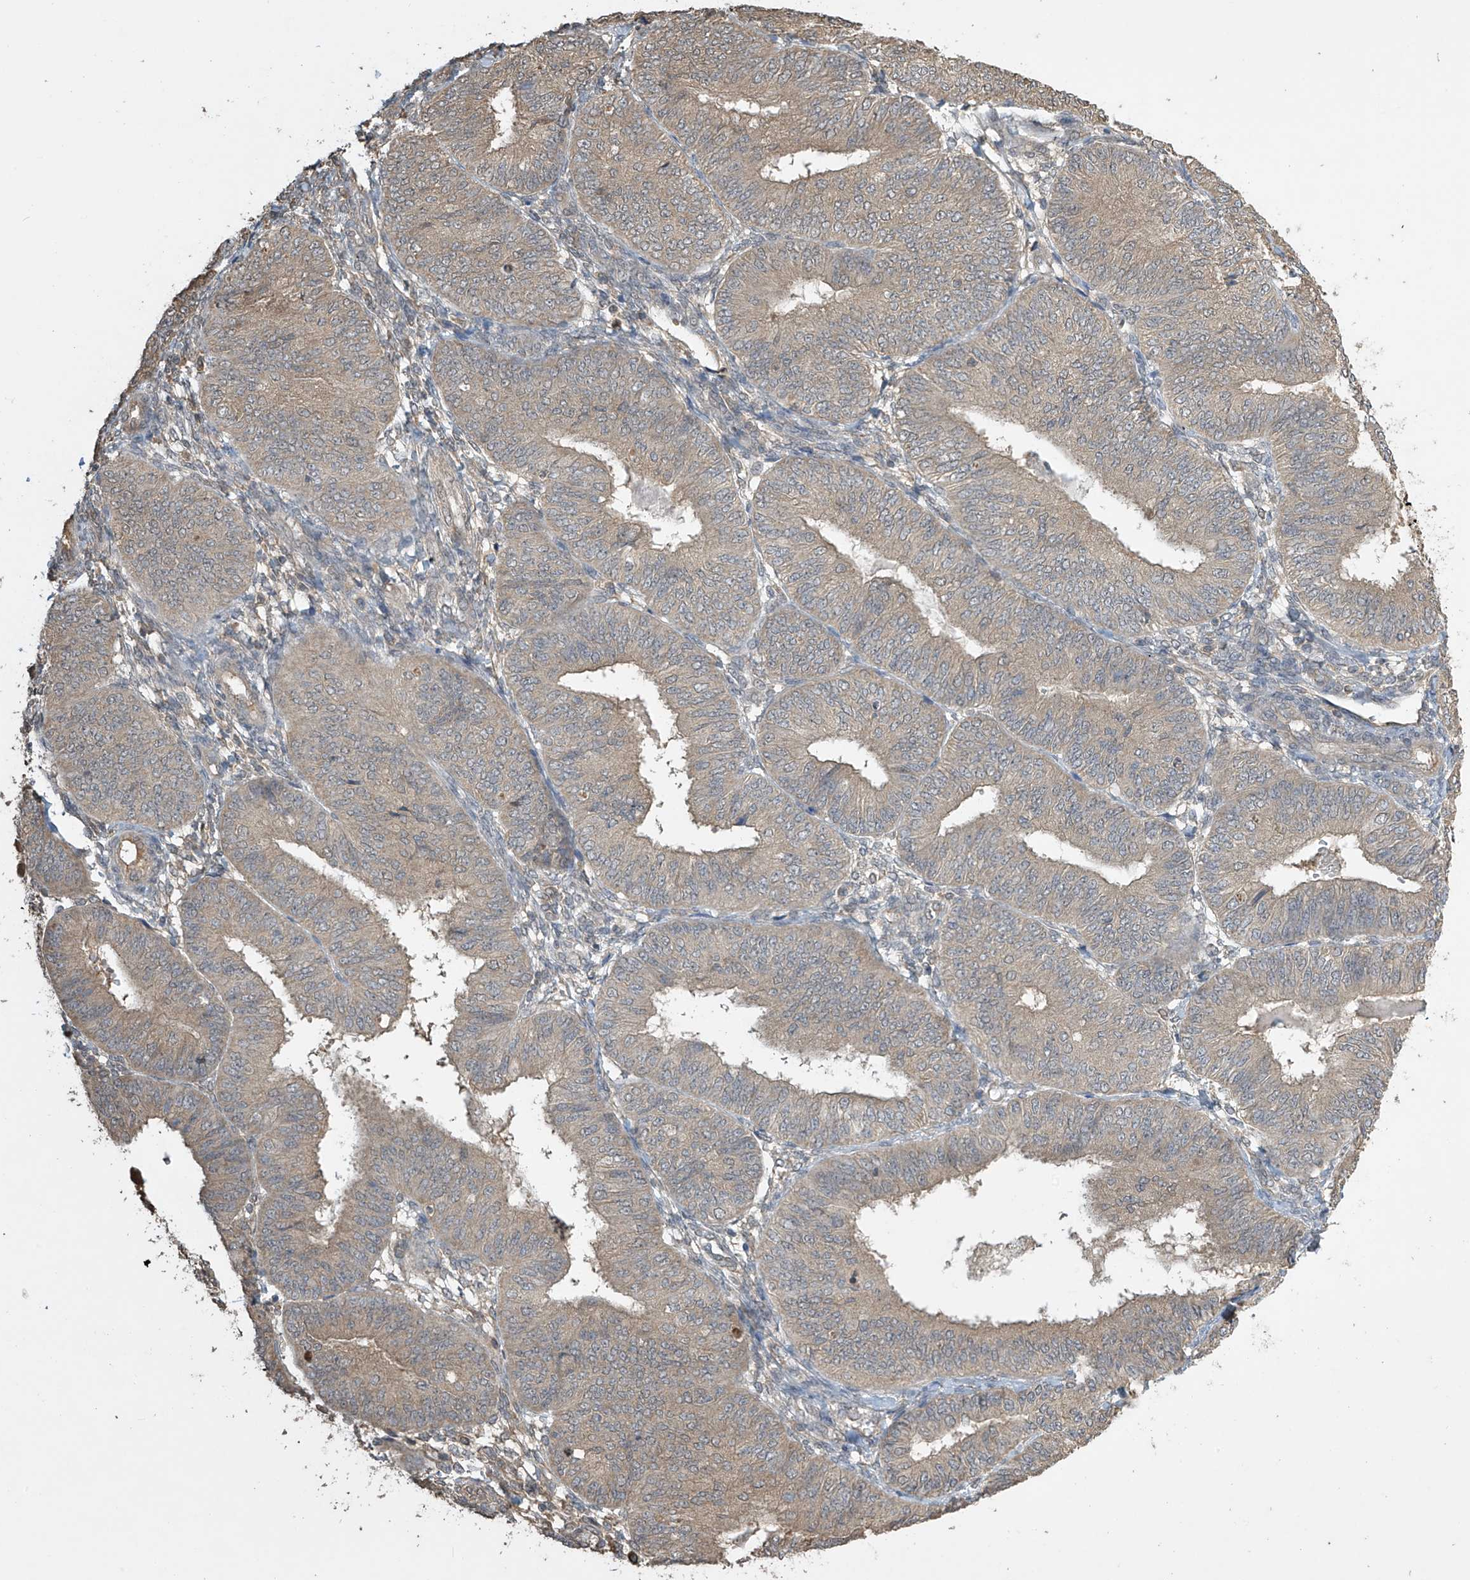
{"staining": {"intensity": "weak", "quantity": ">75%", "location": "cytoplasmic/membranous"}, "tissue": "endometrial cancer", "cell_type": "Tumor cells", "image_type": "cancer", "snomed": [{"axis": "morphology", "description": "Adenocarcinoma, NOS"}, {"axis": "topography", "description": "Endometrium"}], "caption": "Approximately >75% of tumor cells in human endometrial adenocarcinoma reveal weak cytoplasmic/membranous protein positivity as visualized by brown immunohistochemical staining.", "gene": "SLFN14", "patient": {"sex": "female", "age": 58}}